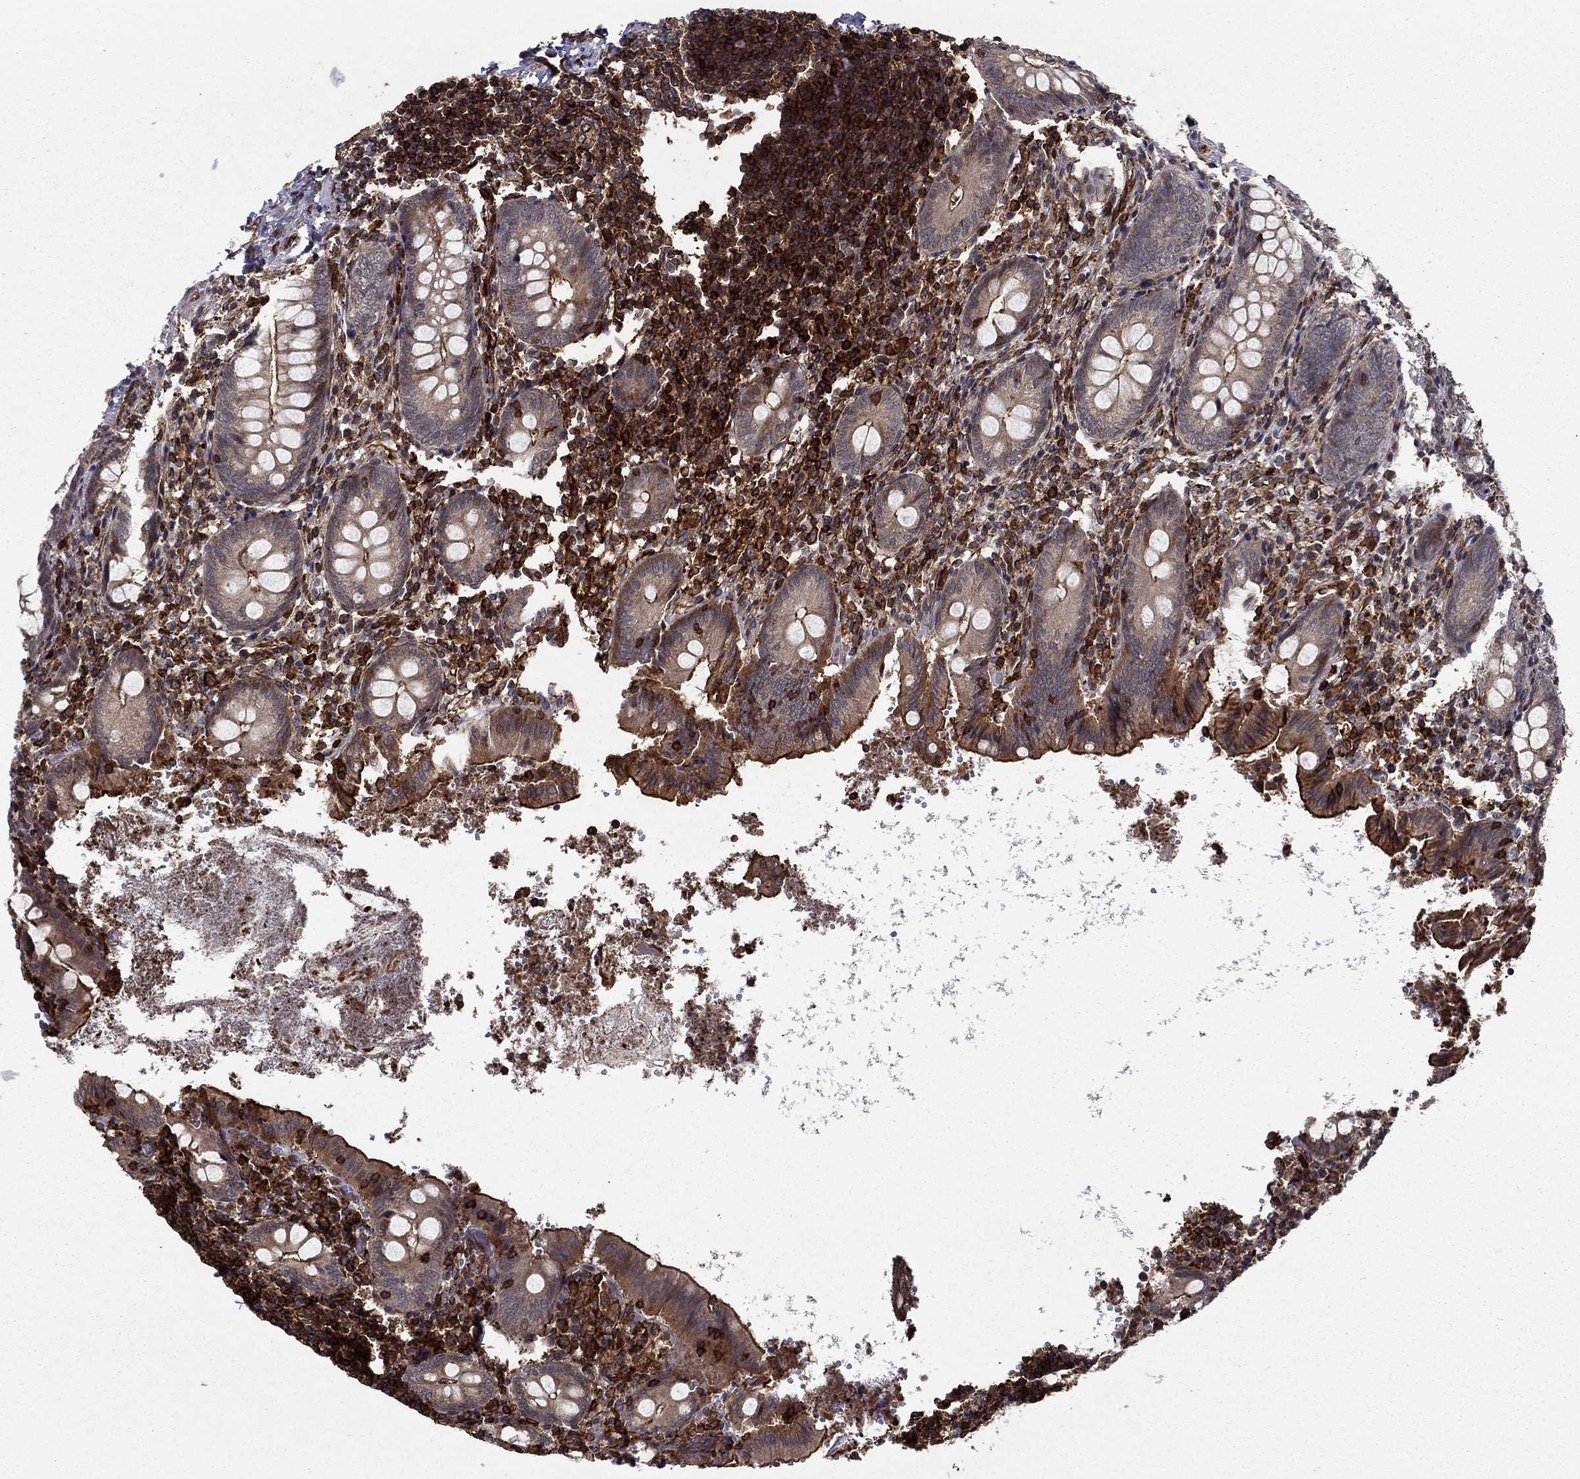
{"staining": {"intensity": "strong", "quantity": "25%-75%", "location": "cytoplasmic/membranous"}, "tissue": "appendix", "cell_type": "Glandular cells", "image_type": "normal", "snomed": [{"axis": "morphology", "description": "Normal tissue, NOS"}, {"axis": "topography", "description": "Appendix"}], "caption": "This is an image of immunohistochemistry staining of unremarkable appendix, which shows strong expression in the cytoplasmic/membranous of glandular cells.", "gene": "ADM", "patient": {"sex": "female", "age": 23}}